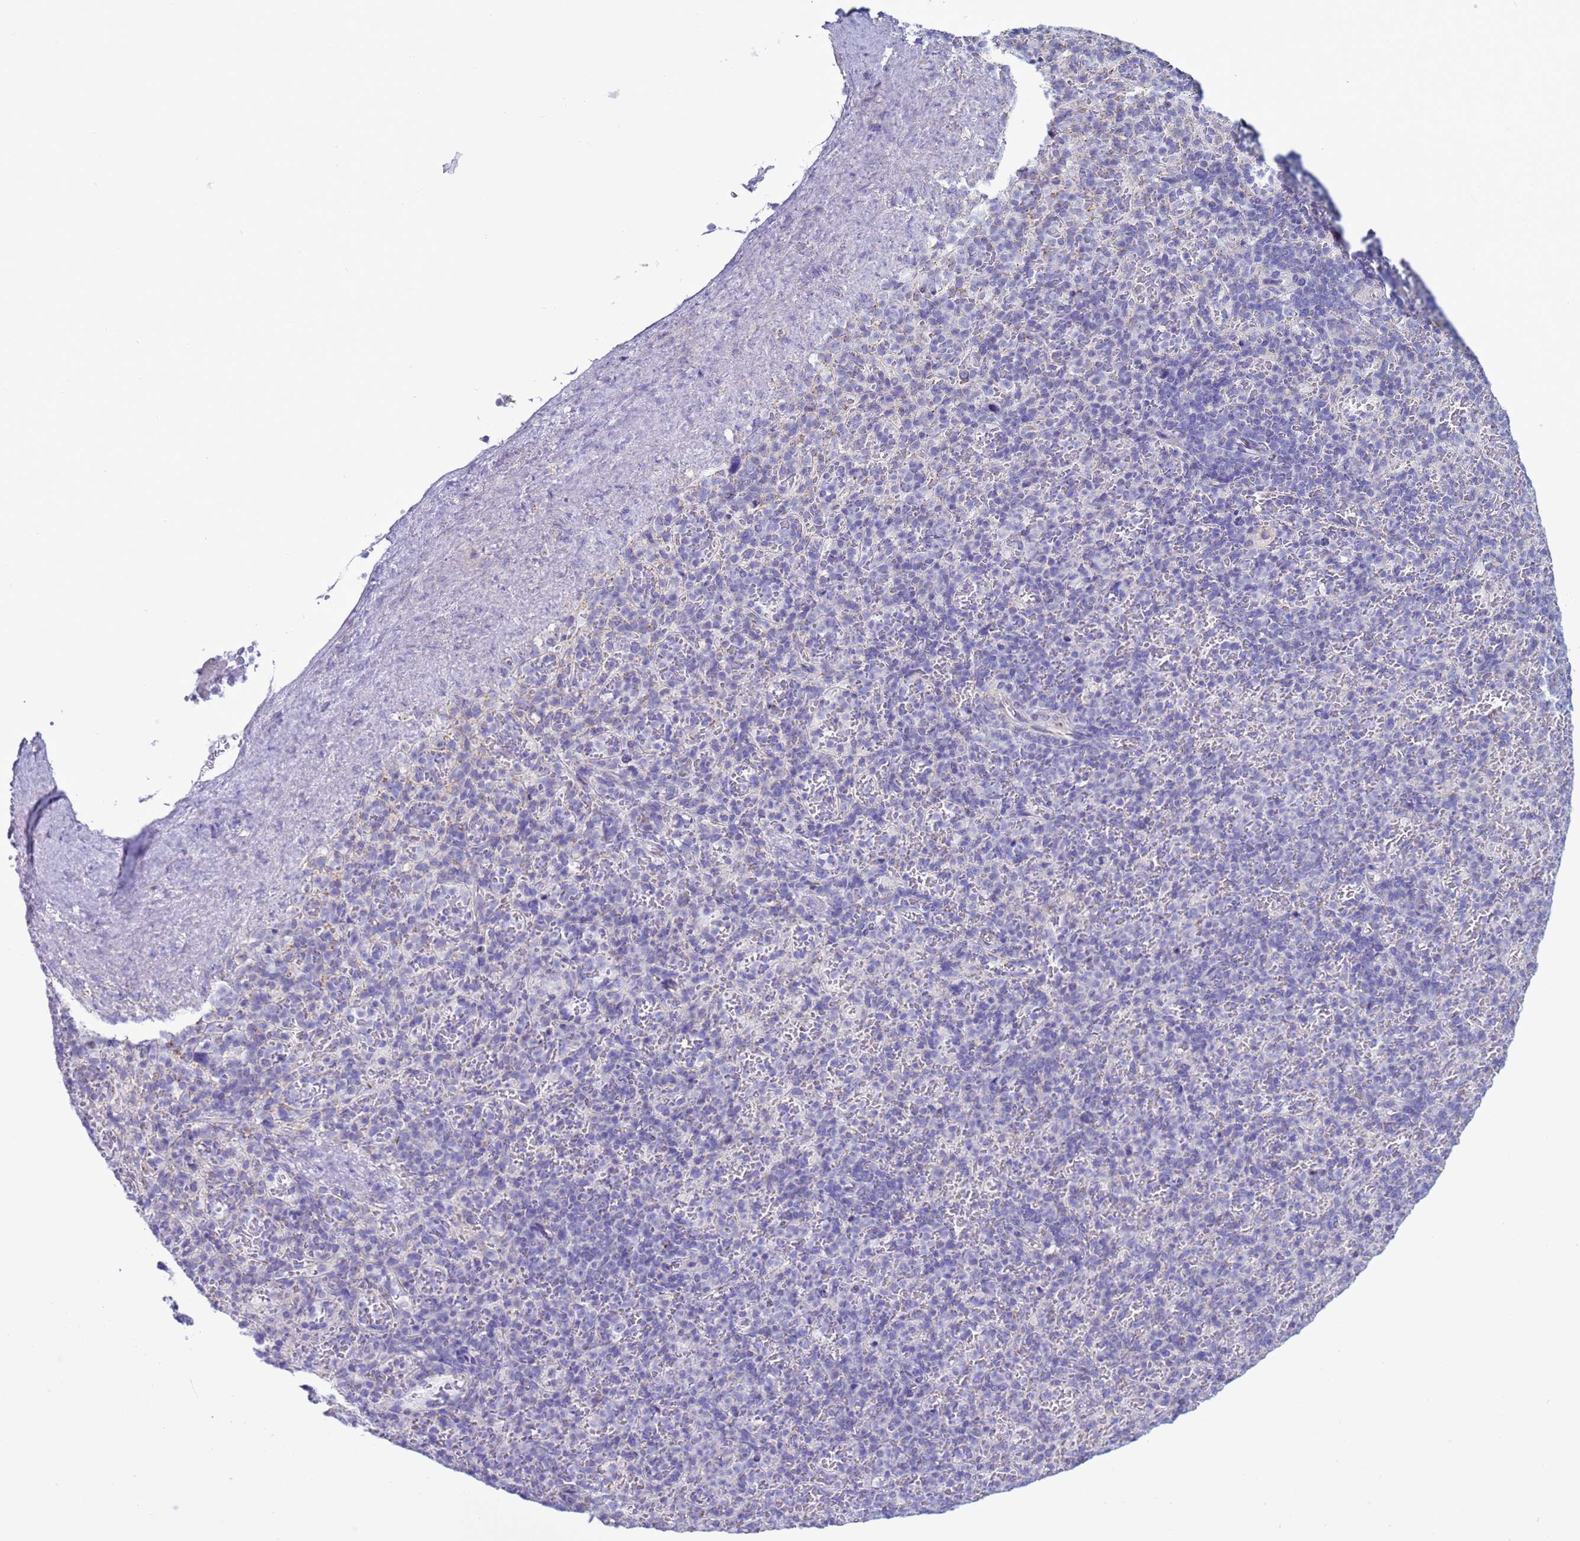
{"staining": {"intensity": "negative", "quantity": "none", "location": "none"}, "tissue": "spleen", "cell_type": "Cells in red pulp", "image_type": "normal", "snomed": [{"axis": "morphology", "description": "Normal tissue, NOS"}, {"axis": "topography", "description": "Spleen"}], "caption": "An image of spleen stained for a protein demonstrates no brown staining in cells in red pulp. (DAB (3,3'-diaminobenzidine) immunohistochemistry with hematoxylin counter stain).", "gene": "HPCAL1", "patient": {"sex": "female", "age": 74}}